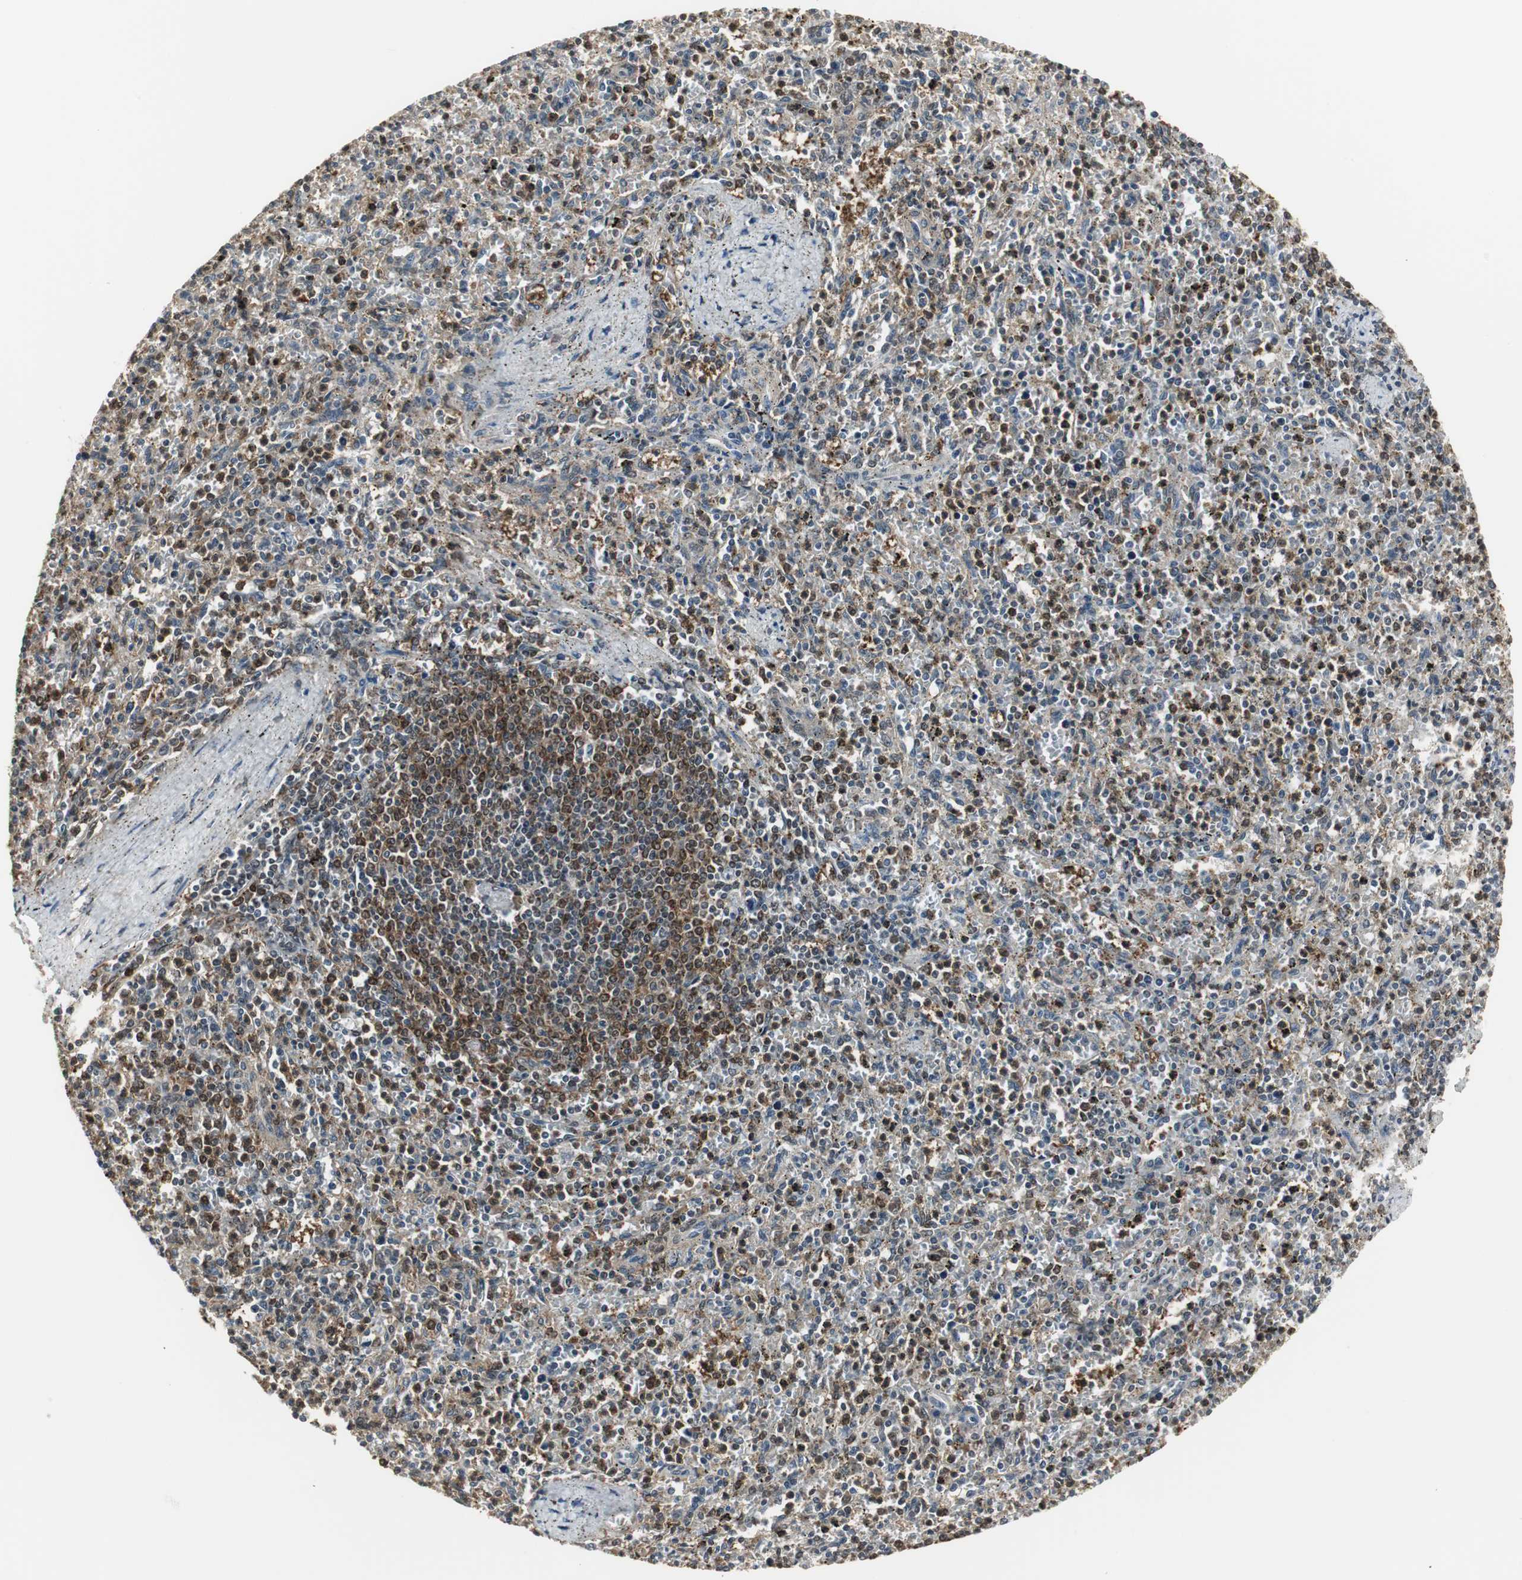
{"staining": {"intensity": "moderate", "quantity": "25%-75%", "location": "cytoplasmic/membranous,nuclear"}, "tissue": "spleen", "cell_type": "Cells in red pulp", "image_type": "normal", "snomed": [{"axis": "morphology", "description": "Normal tissue, NOS"}, {"axis": "topography", "description": "Spleen"}], "caption": "High-magnification brightfield microscopy of unremarkable spleen stained with DAB (3,3'-diaminobenzidine) (brown) and counterstained with hematoxylin (blue). cells in red pulp exhibit moderate cytoplasmic/membranous,nuclear positivity is present in about25%-75% of cells.", "gene": "PLIN3", "patient": {"sex": "male", "age": 72}}